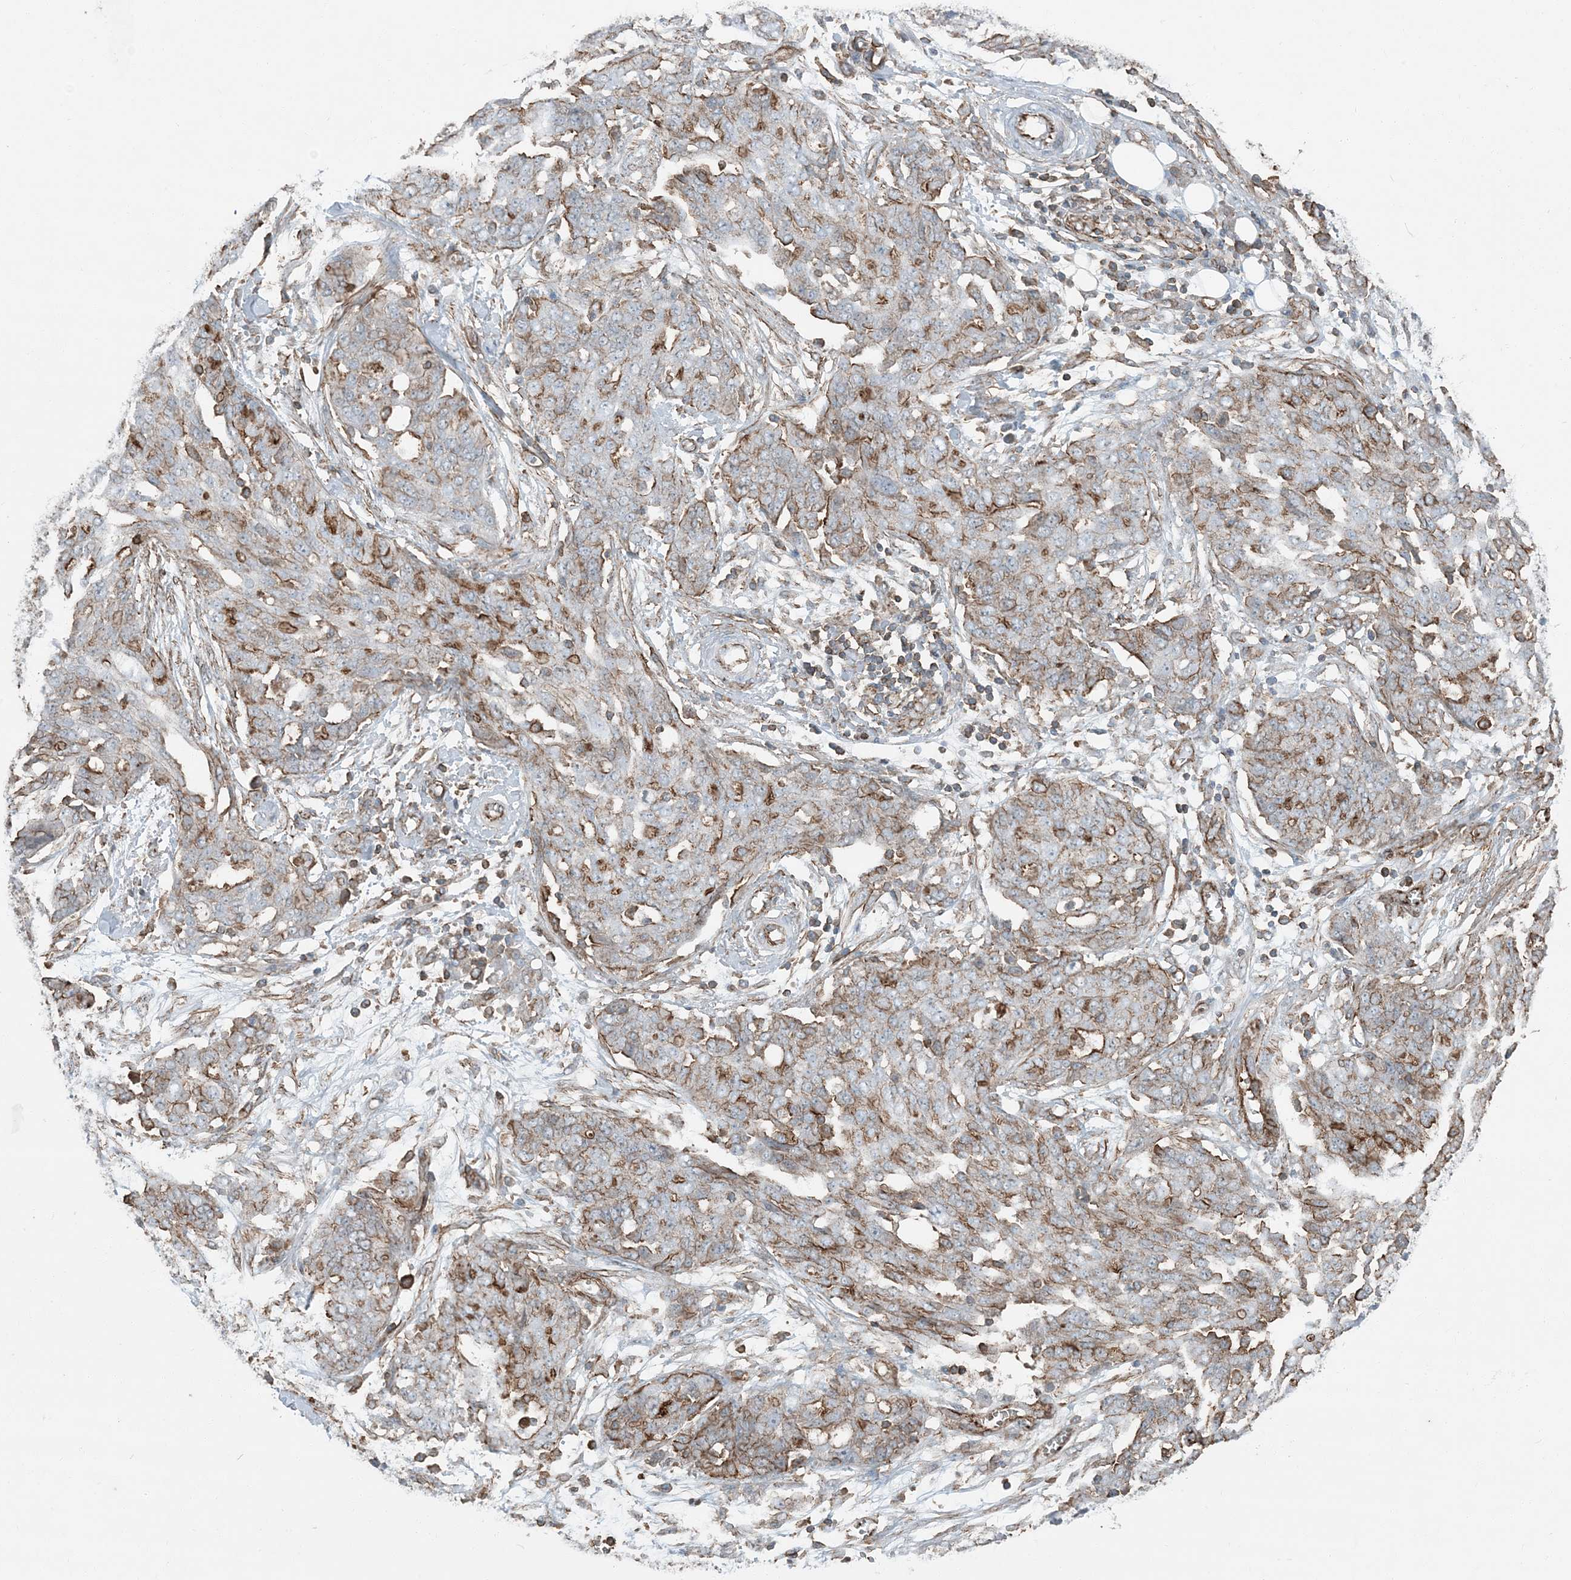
{"staining": {"intensity": "moderate", "quantity": "25%-75%", "location": "cytoplasmic/membranous"}, "tissue": "ovarian cancer", "cell_type": "Tumor cells", "image_type": "cancer", "snomed": [{"axis": "morphology", "description": "Cystadenocarcinoma, serous, NOS"}, {"axis": "topography", "description": "Soft tissue"}, {"axis": "topography", "description": "Ovary"}], "caption": "A high-resolution histopathology image shows IHC staining of ovarian serous cystadenocarcinoma, which exhibits moderate cytoplasmic/membranous staining in approximately 25%-75% of tumor cells.", "gene": "APOBEC3C", "patient": {"sex": "female", "age": 57}}